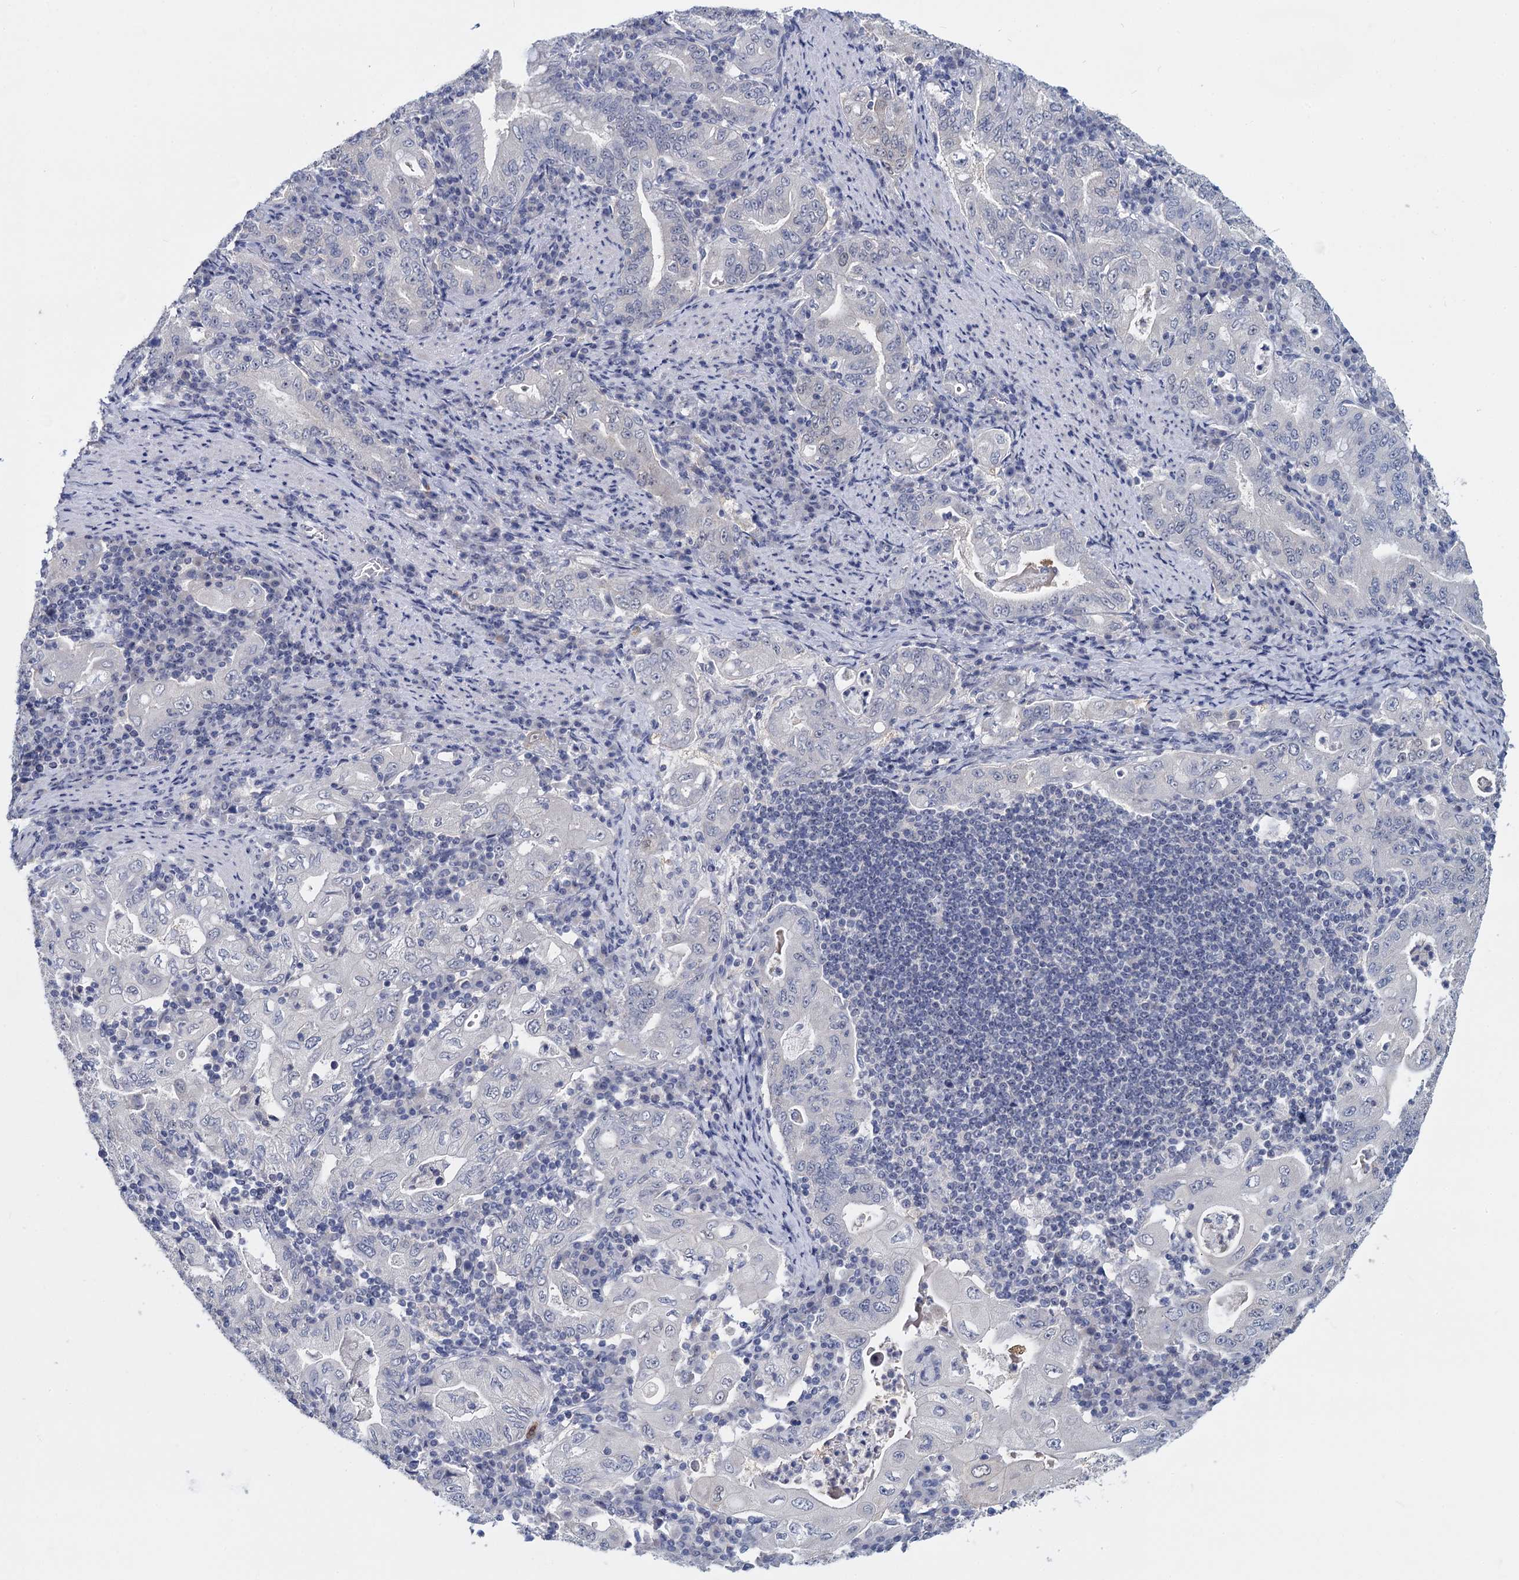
{"staining": {"intensity": "negative", "quantity": "none", "location": "none"}, "tissue": "stomach cancer", "cell_type": "Tumor cells", "image_type": "cancer", "snomed": [{"axis": "morphology", "description": "Normal tissue, NOS"}, {"axis": "morphology", "description": "Adenocarcinoma, NOS"}, {"axis": "topography", "description": "Esophagus"}, {"axis": "topography", "description": "Stomach, upper"}, {"axis": "topography", "description": "Peripheral nerve tissue"}], "caption": "High magnification brightfield microscopy of stomach cancer (adenocarcinoma) stained with DAB (3,3'-diaminobenzidine) (brown) and counterstained with hematoxylin (blue): tumor cells show no significant positivity.", "gene": "SFN", "patient": {"sex": "male", "age": 62}}